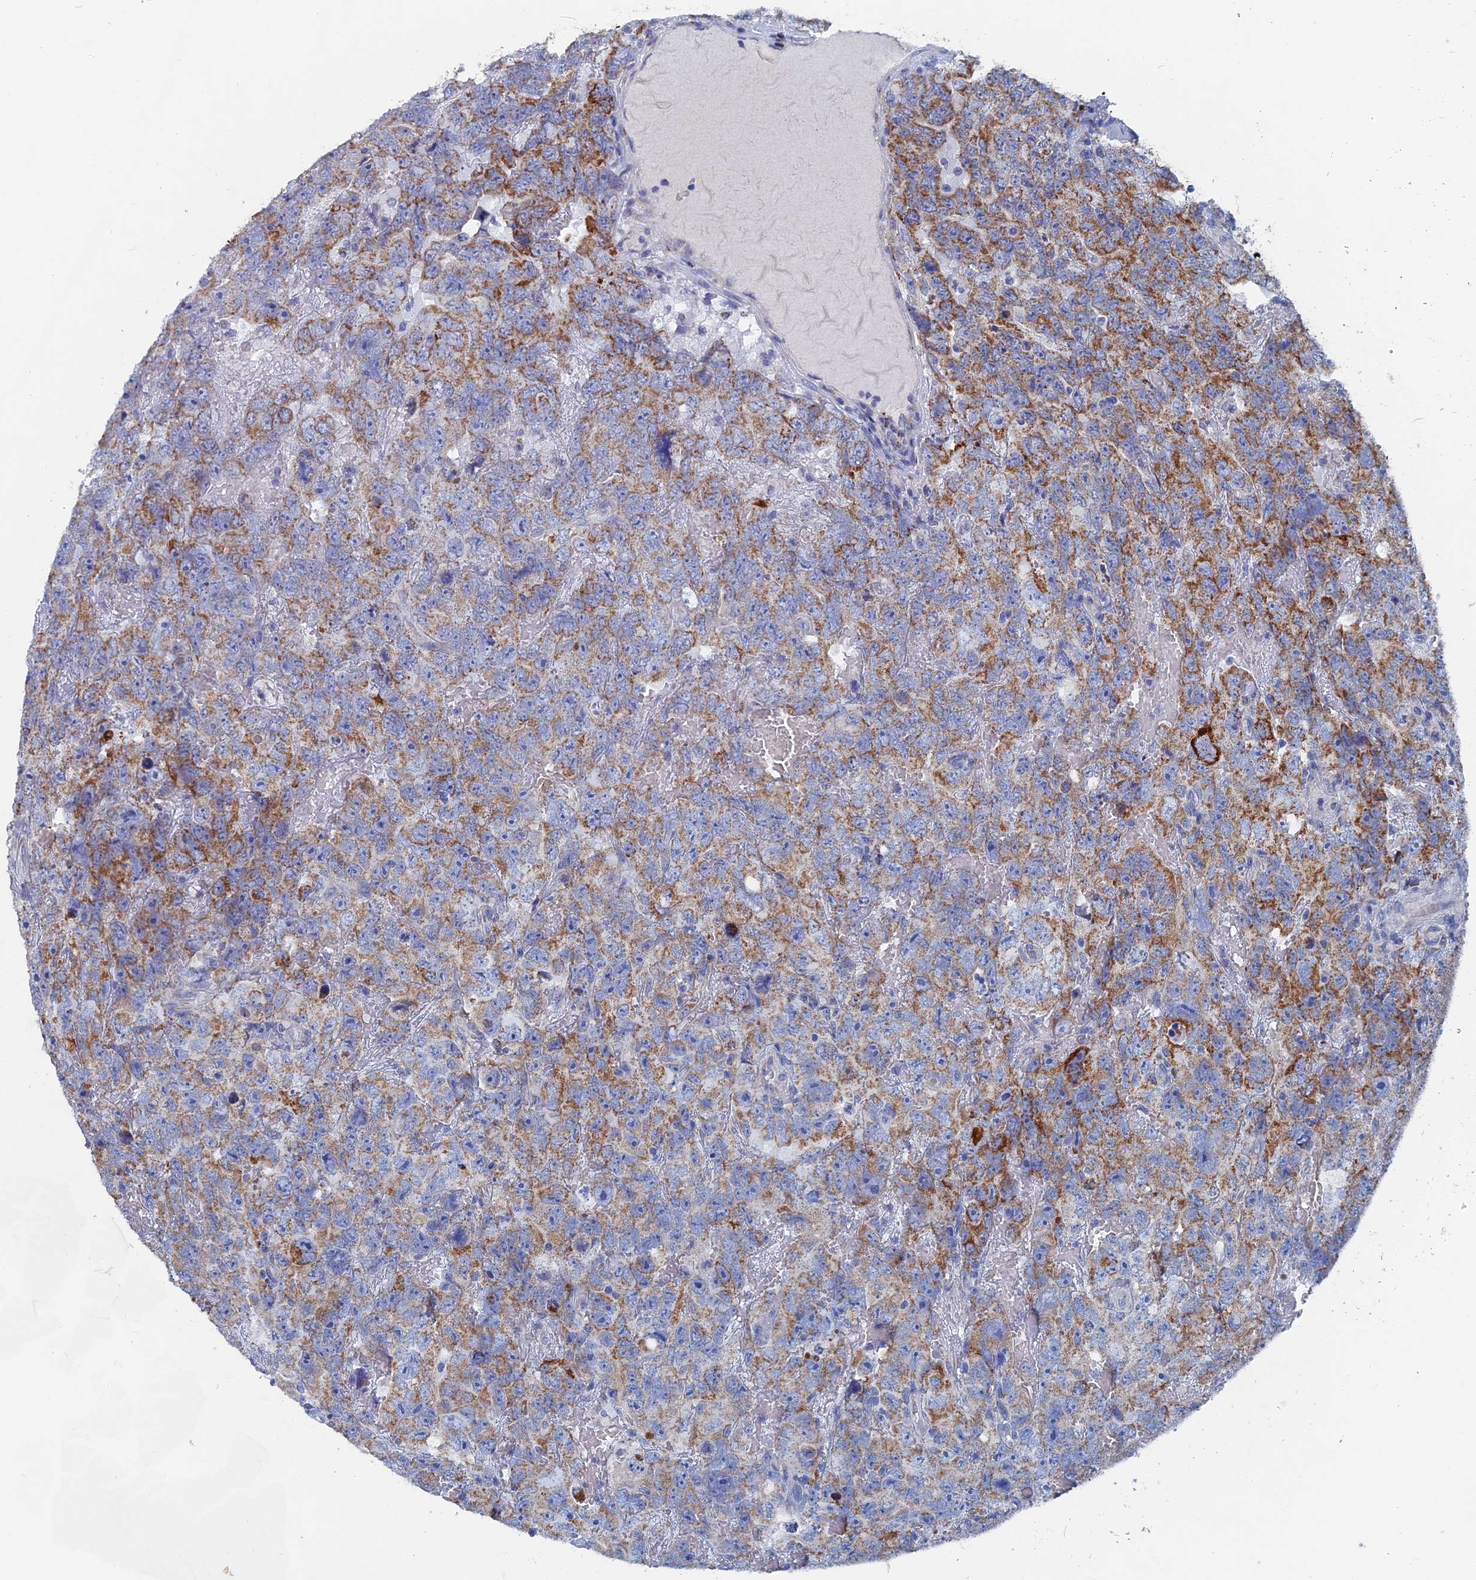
{"staining": {"intensity": "moderate", "quantity": ">75%", "location": "cytoplasmic/membranous"}, "tissue": "testis cancer", "cell_type": "Tumor cells", "image_type": "cancer", "snomed": [{"axis": "morphology", "description": "Carcinoma, Embryonal, NOS"}, {"axis": "topography", "description": "Testis"}], "caption": "Embryonal carcinoma (testis) stained with a protein marker reveals moderate staining in tumor cells.", "gene": "HIGD1A", "patient": {"sex": "male", "age": 45}}